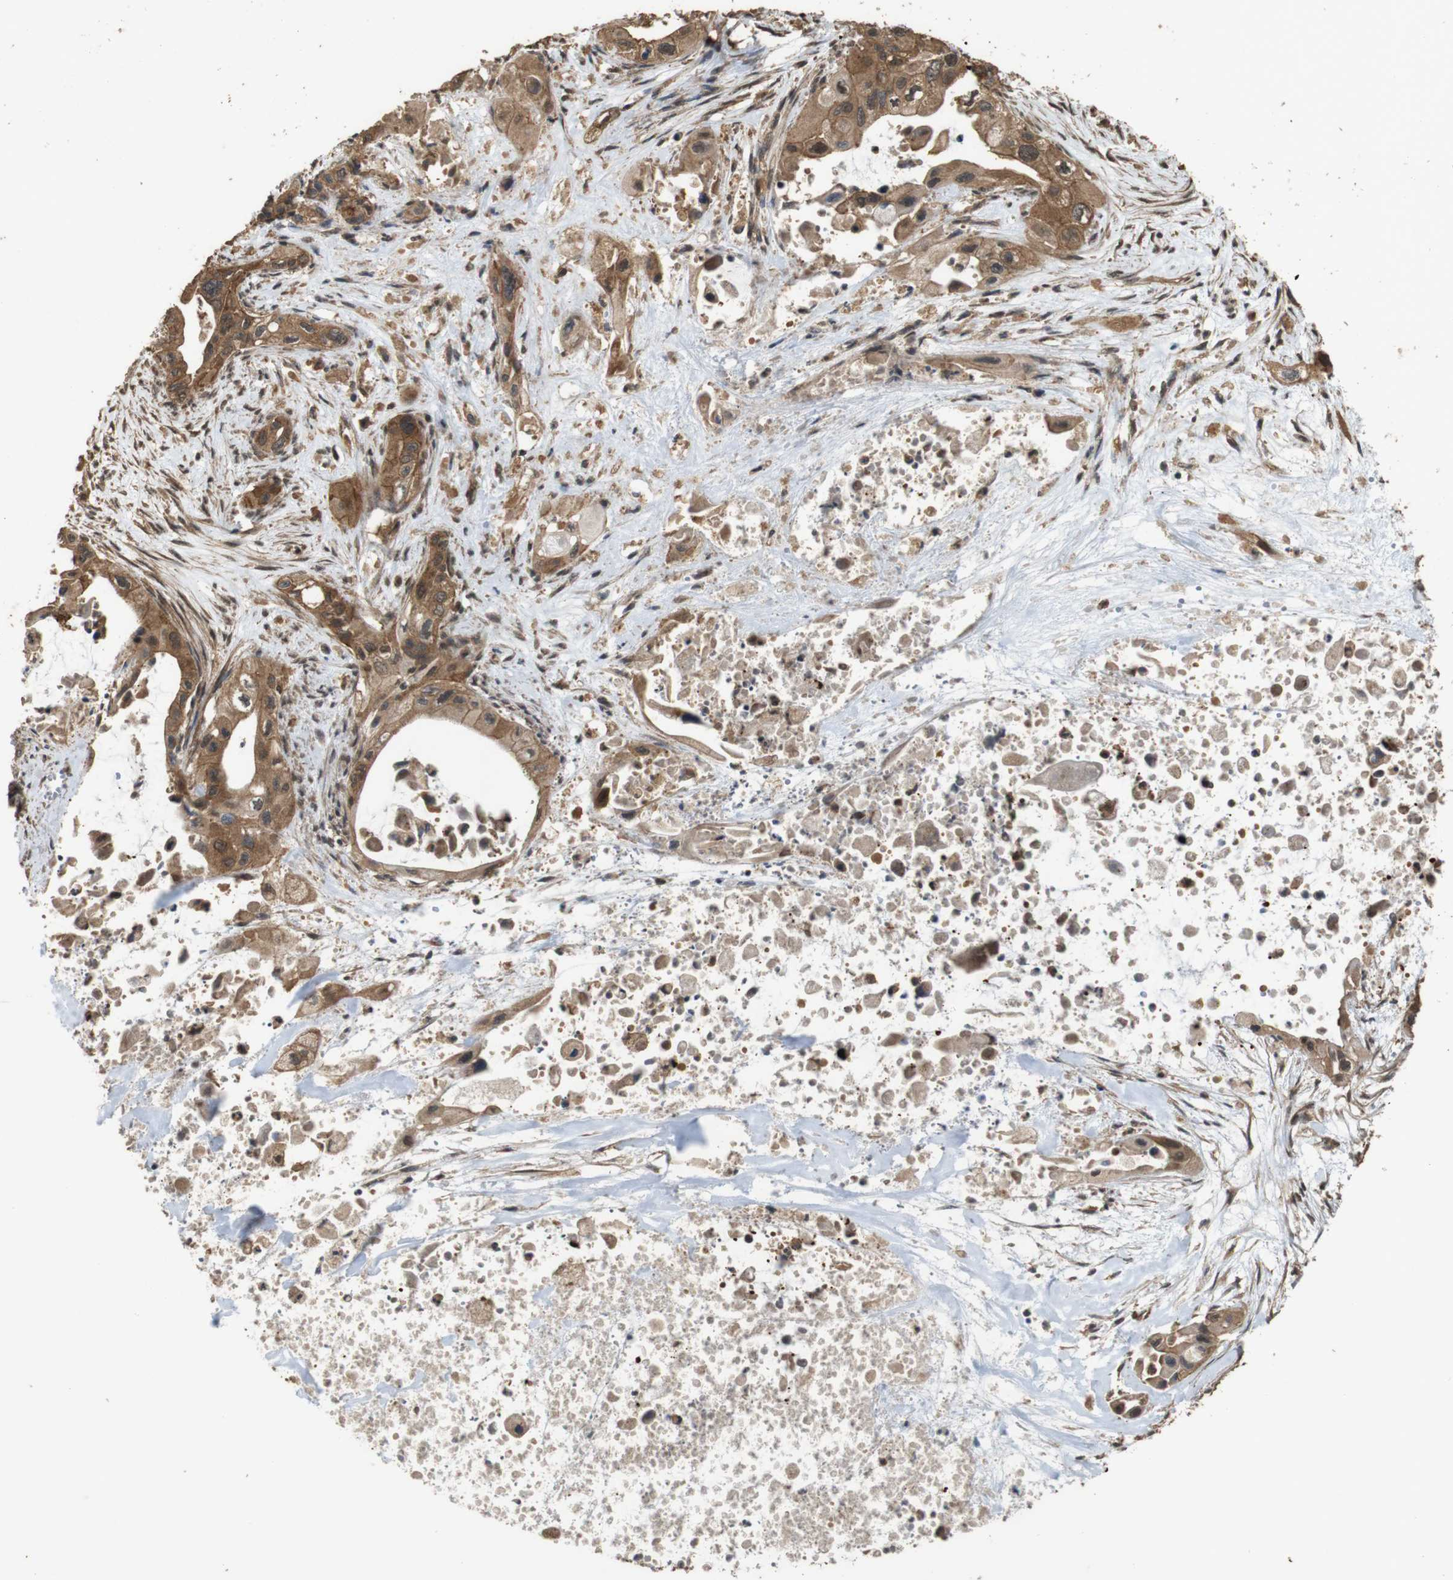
{"staining": {"intensity": "strong", "quantity": ">75%", "location": "cytoplasmic/membranous"}, "tissue": "pancreatic cancer", "cell_type": "Tumor cells", "image_type": "cancer", "snomed": [{"axis": "morphology", "description": "Adenocarcinoma, NOS"}, {"axis": "topography", "description": "Pancreas"}], "caption": "Pancreatic cancer was stained to show a protein in brown. There is high levels of strong cytoplasmic/membranous positivity in approximately >75% of tumor cells. The protein is shown in brown color, while the nuclei are stained blue.", "gene": "BAG4", "patient": {"sex": "male", "age": 73}}